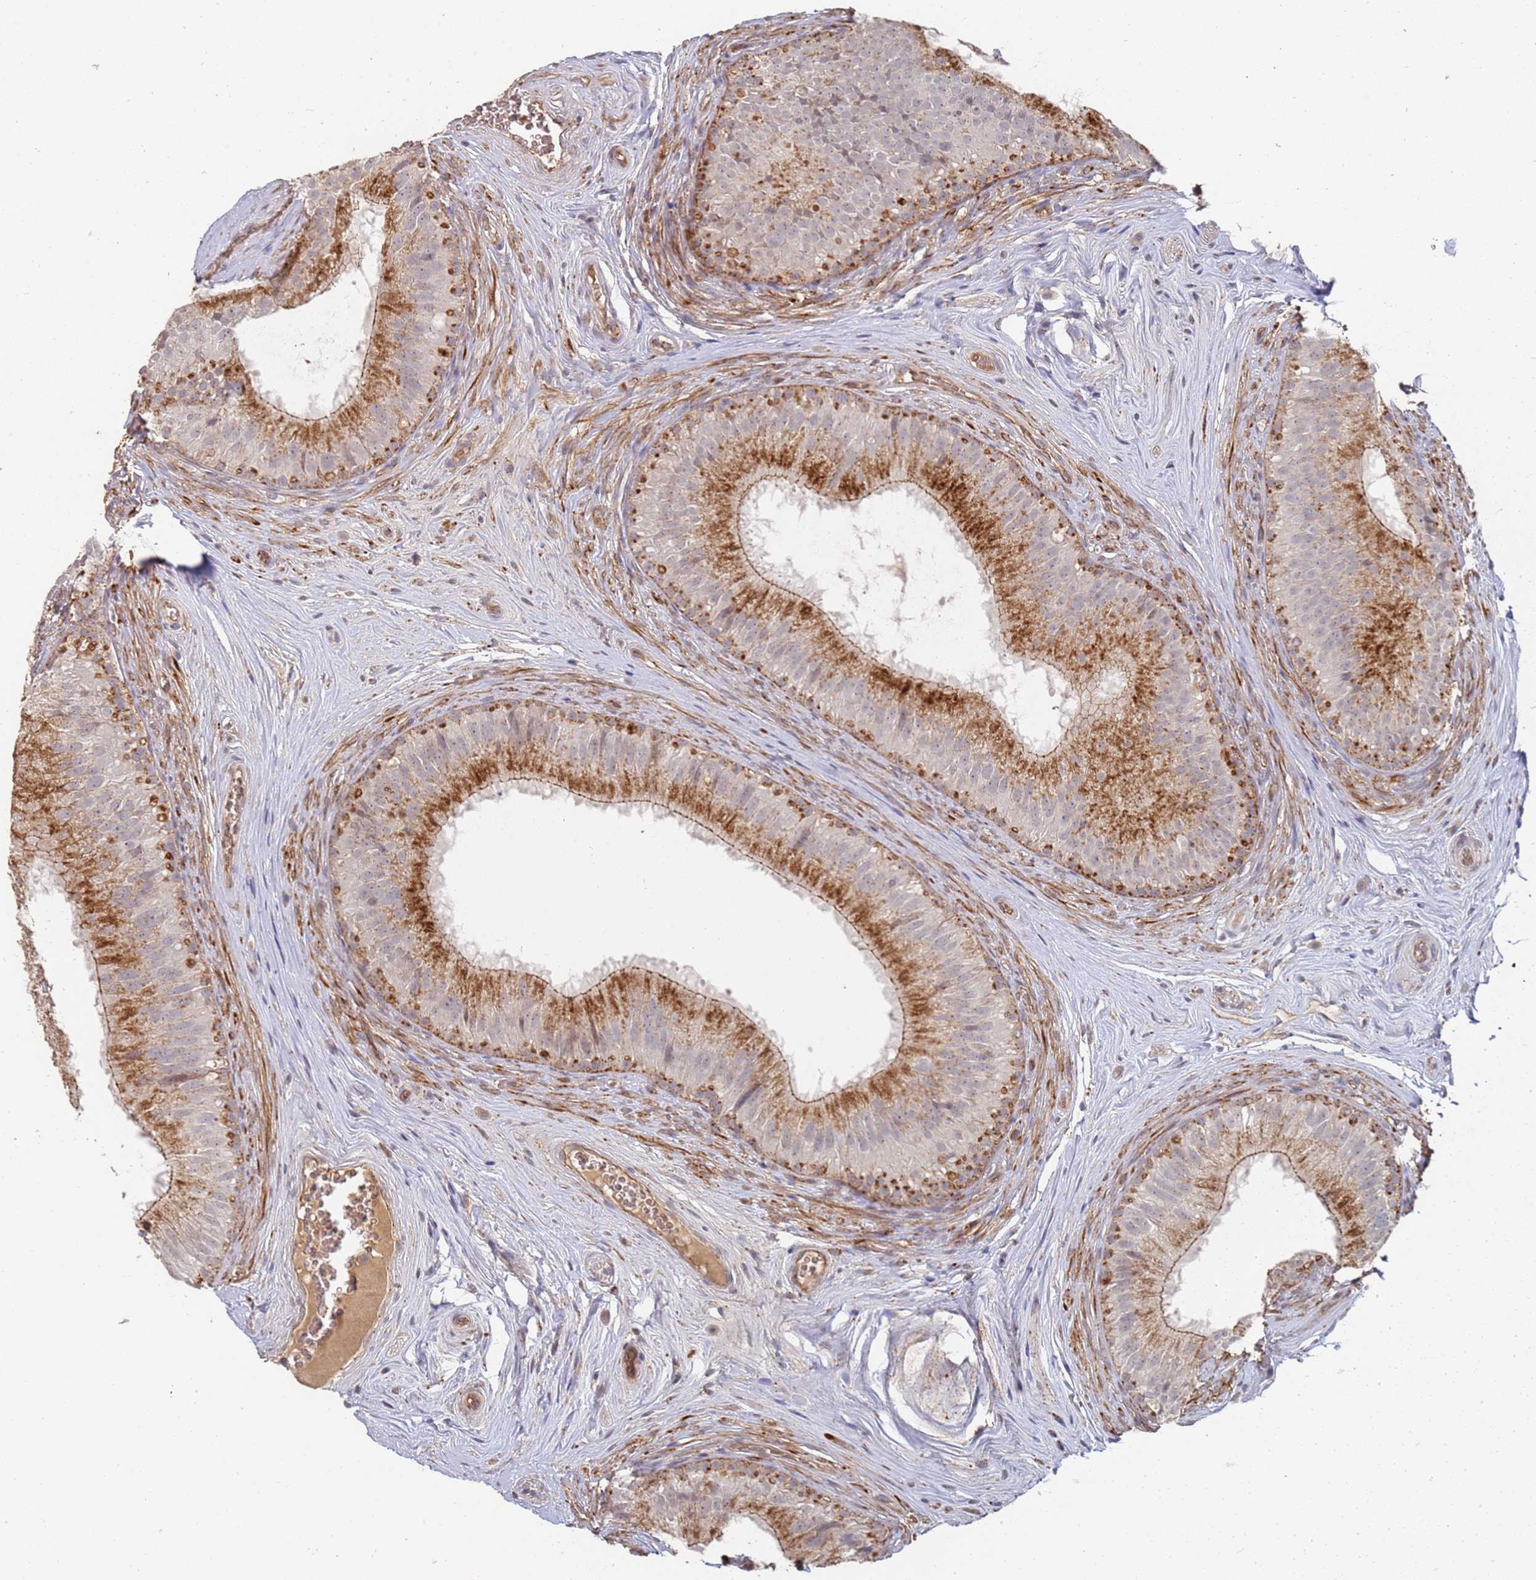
{"staining": {"intensity": "strong", "quantity": ">75%", "location": "cytoplasmic/membranous"}, "tissue": "epididymis", "cell_type": "Glandular cells", "image_type": "normal", "snomed": [{"axis": "morphology", "description": "Normal tissue, NOS"}, {"axis": "topography", "description": "Epididymis"}], "caption": "Immunohistochemistry staining of unremarkable epididymis, which shows high levels of strong cytoplasmic/membranous staining in about >75% of glandular cells indicating strong cytoplasmic/membranous protein expression. The staining was performed using DAB (brown) for protein detection and nuclei were counterstained in hematoxylin (blue).", "gene": "ABCB6", "patient": {"sex": "male", "age": 34}}